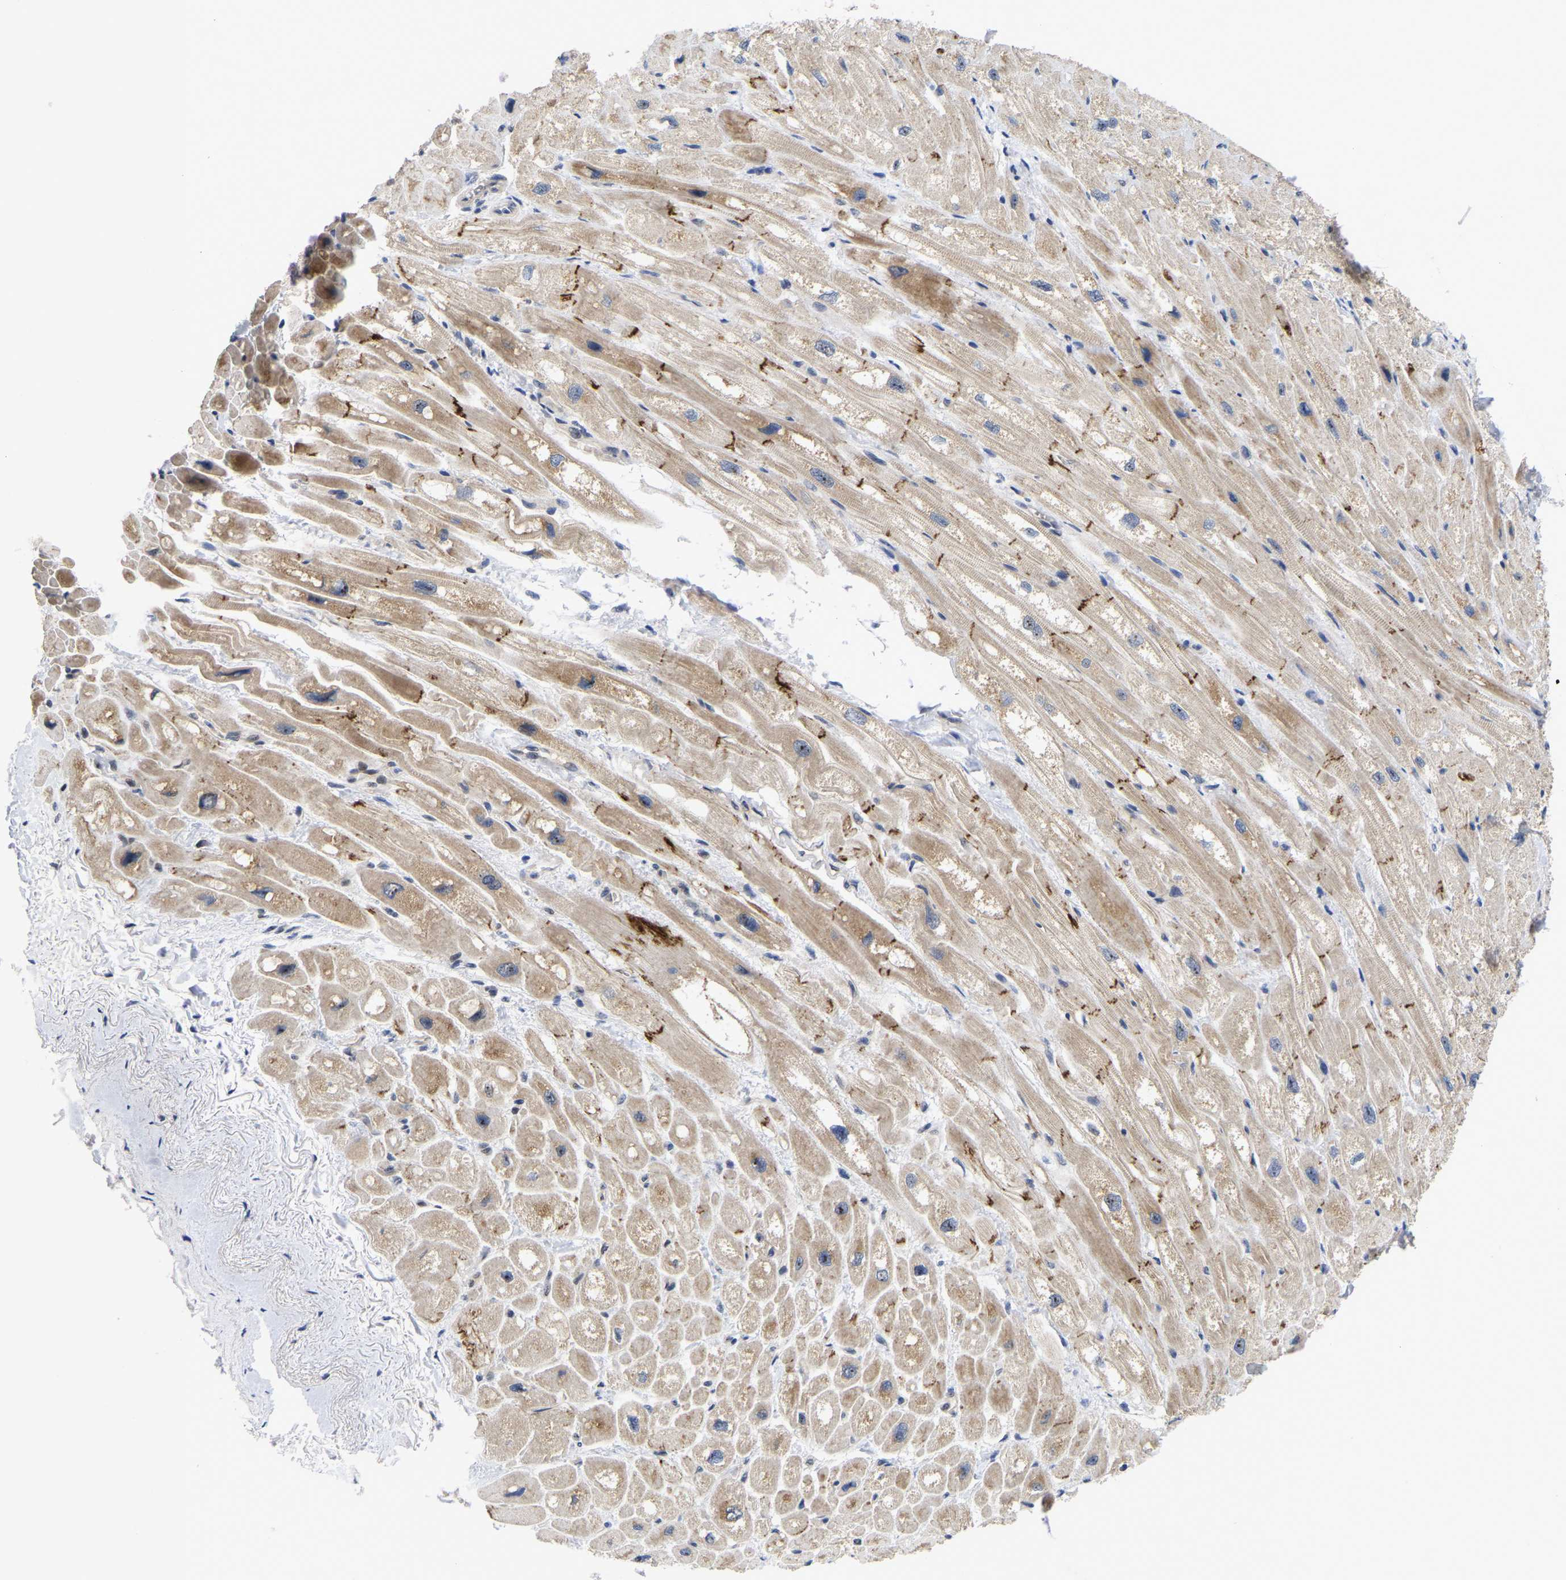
{"staining": {"intensity": "moderate", "quantity": ">75%", "location": "cytoplasmic/membranous"}, "tissue": "heart muscle", "cell_type": "Cardiomyocytes", "image_type": "normal", "snomed": [{"axis": "morphology", "description": "Normal tissue, NOS"}, {"axis": "topography", "description": "Heart"}], "caption": "Protein expression analysis of normal human heart muscle reveals moderate cytoplasmic/membranous staining in about >75% of cardiomyocytes.", "gene": "NLE1", "patient": {"sex": "male", "age": 49}}